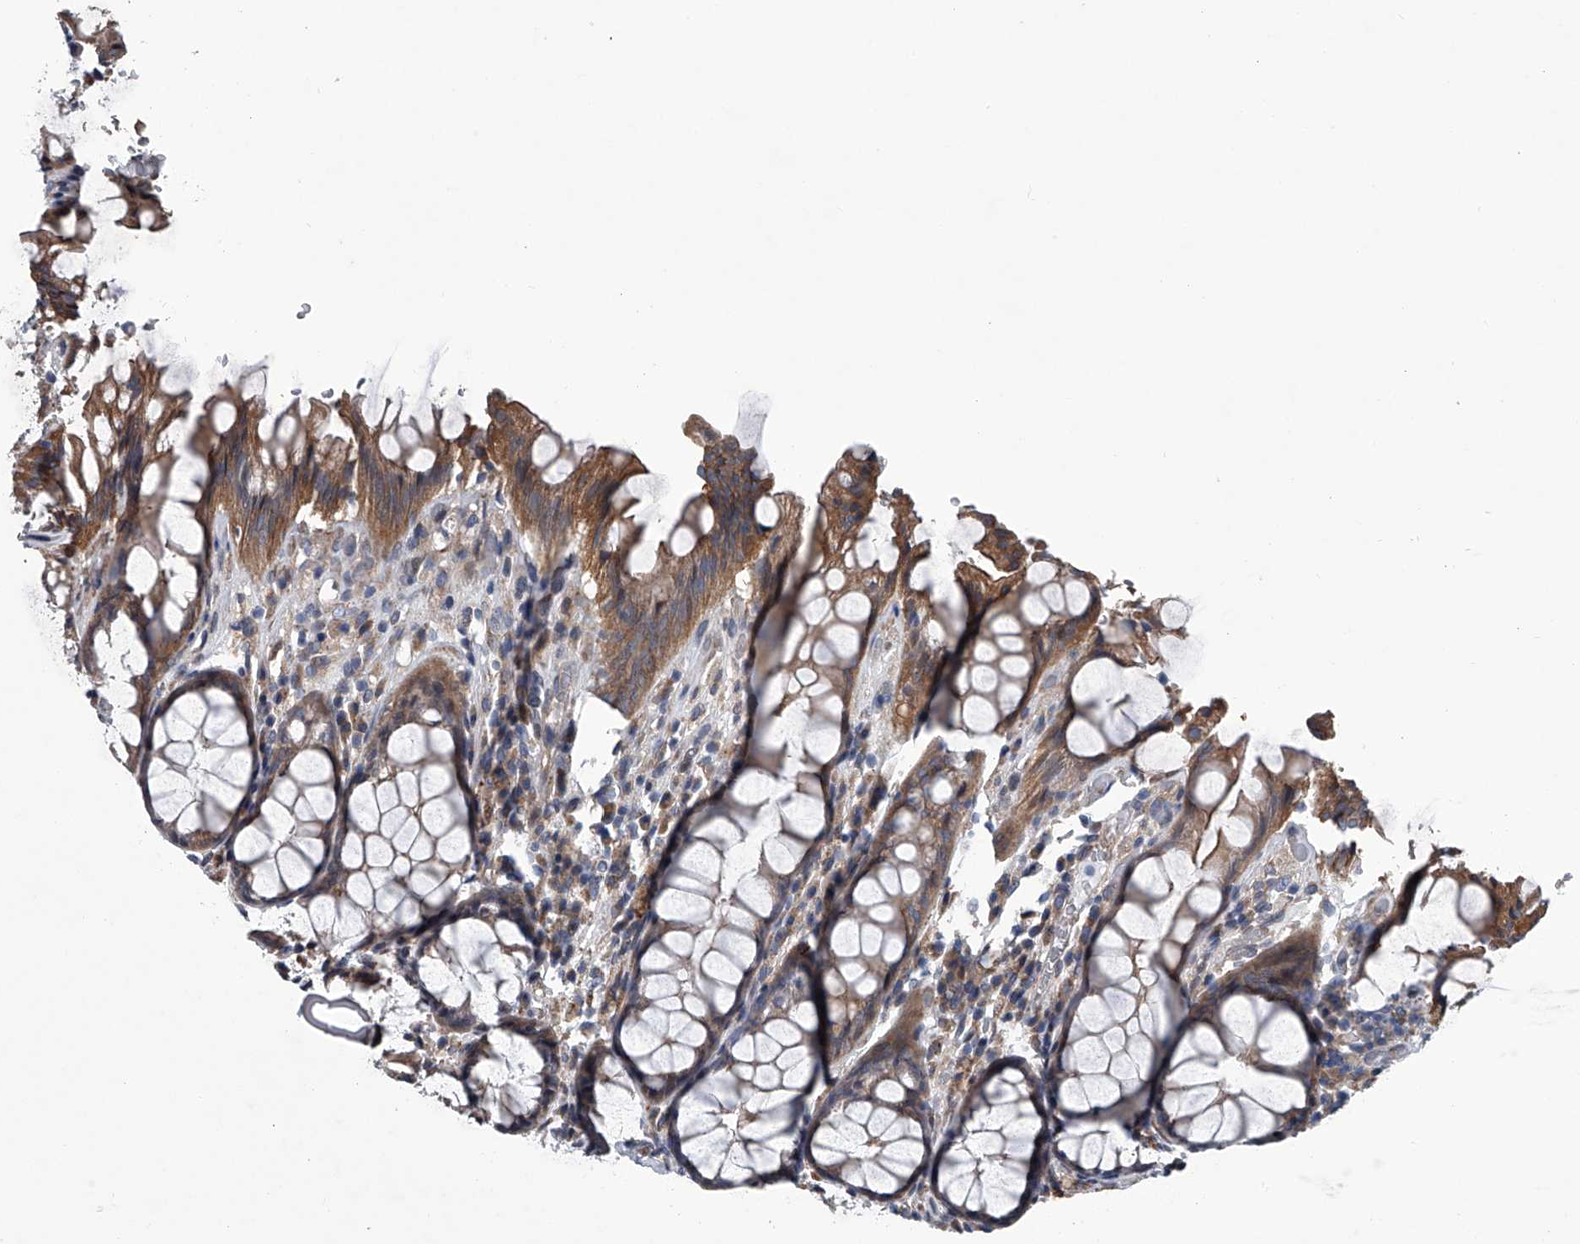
{"staining": {"intensity": "moderate", "quantity": ">75%", "location": "cytoplasmic/membranous"}, "tissue": "rectum", "cell_type": "Glandular cells", "image_type": "normal", "snomed": [{"axis": "morphology", "description": "Normal tissue, NOS"}, {"axis": "topography", "description": "Rectum"}], "caption": "Rectum stained with IHC exhibits moderate cytoplasmic/membranous expression in approximately >75% of glandular cells.", "gene": "ABCG1", "patient": {"sex": "male", "age": 64}}